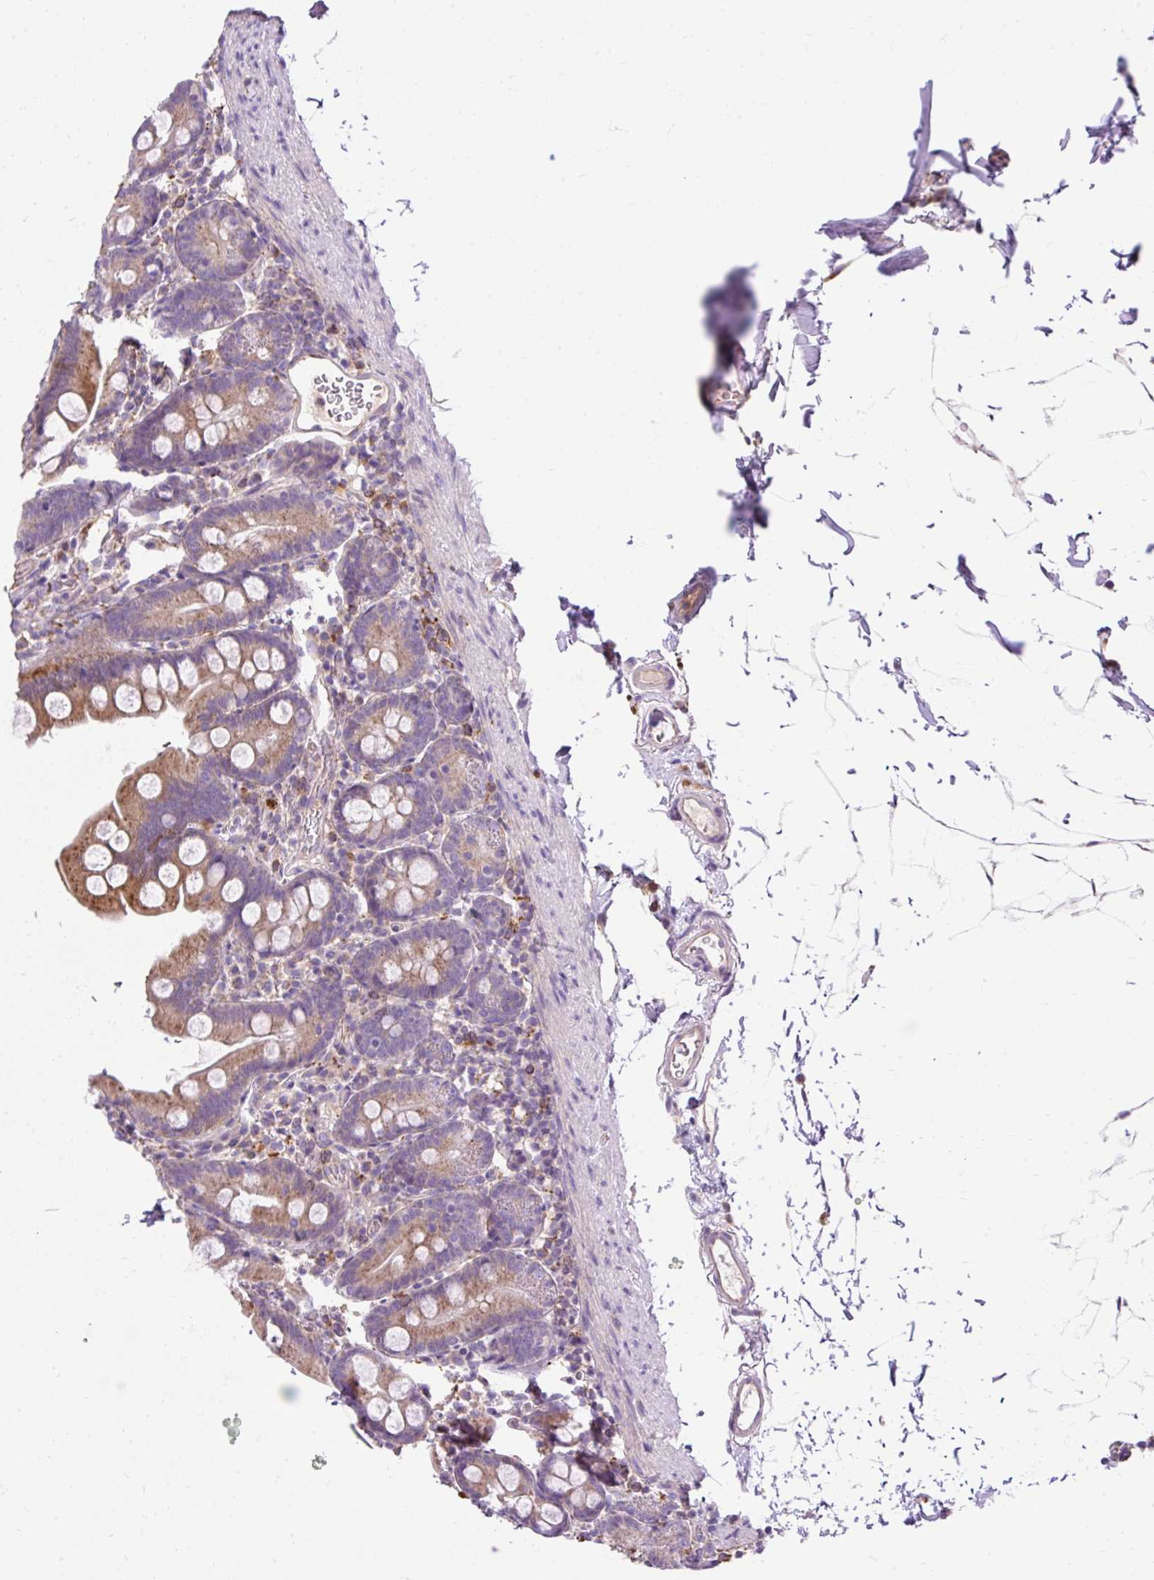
{"staining": {"intensity": "moderate", "quantity": ">75%", "location": "cytoplasmic/membranous"}, "tissue": "small intestine", "cell_type": "Glandular cells", "image_type": "normal", "snomed": [{"axis": "morphology", "description": "Normal tissue, NOS"}, {"axis": "topography", "description": "Small intestine"}], "caption": "This micrograph reveals immunohistochemistry (IHC) staining of benign human small intestine, with medium moderate cytoplasmic/membranous staining in about >75% of glandular cells.", "gene": "HEXB", "patient": {"sex": "female", "age": 68}}